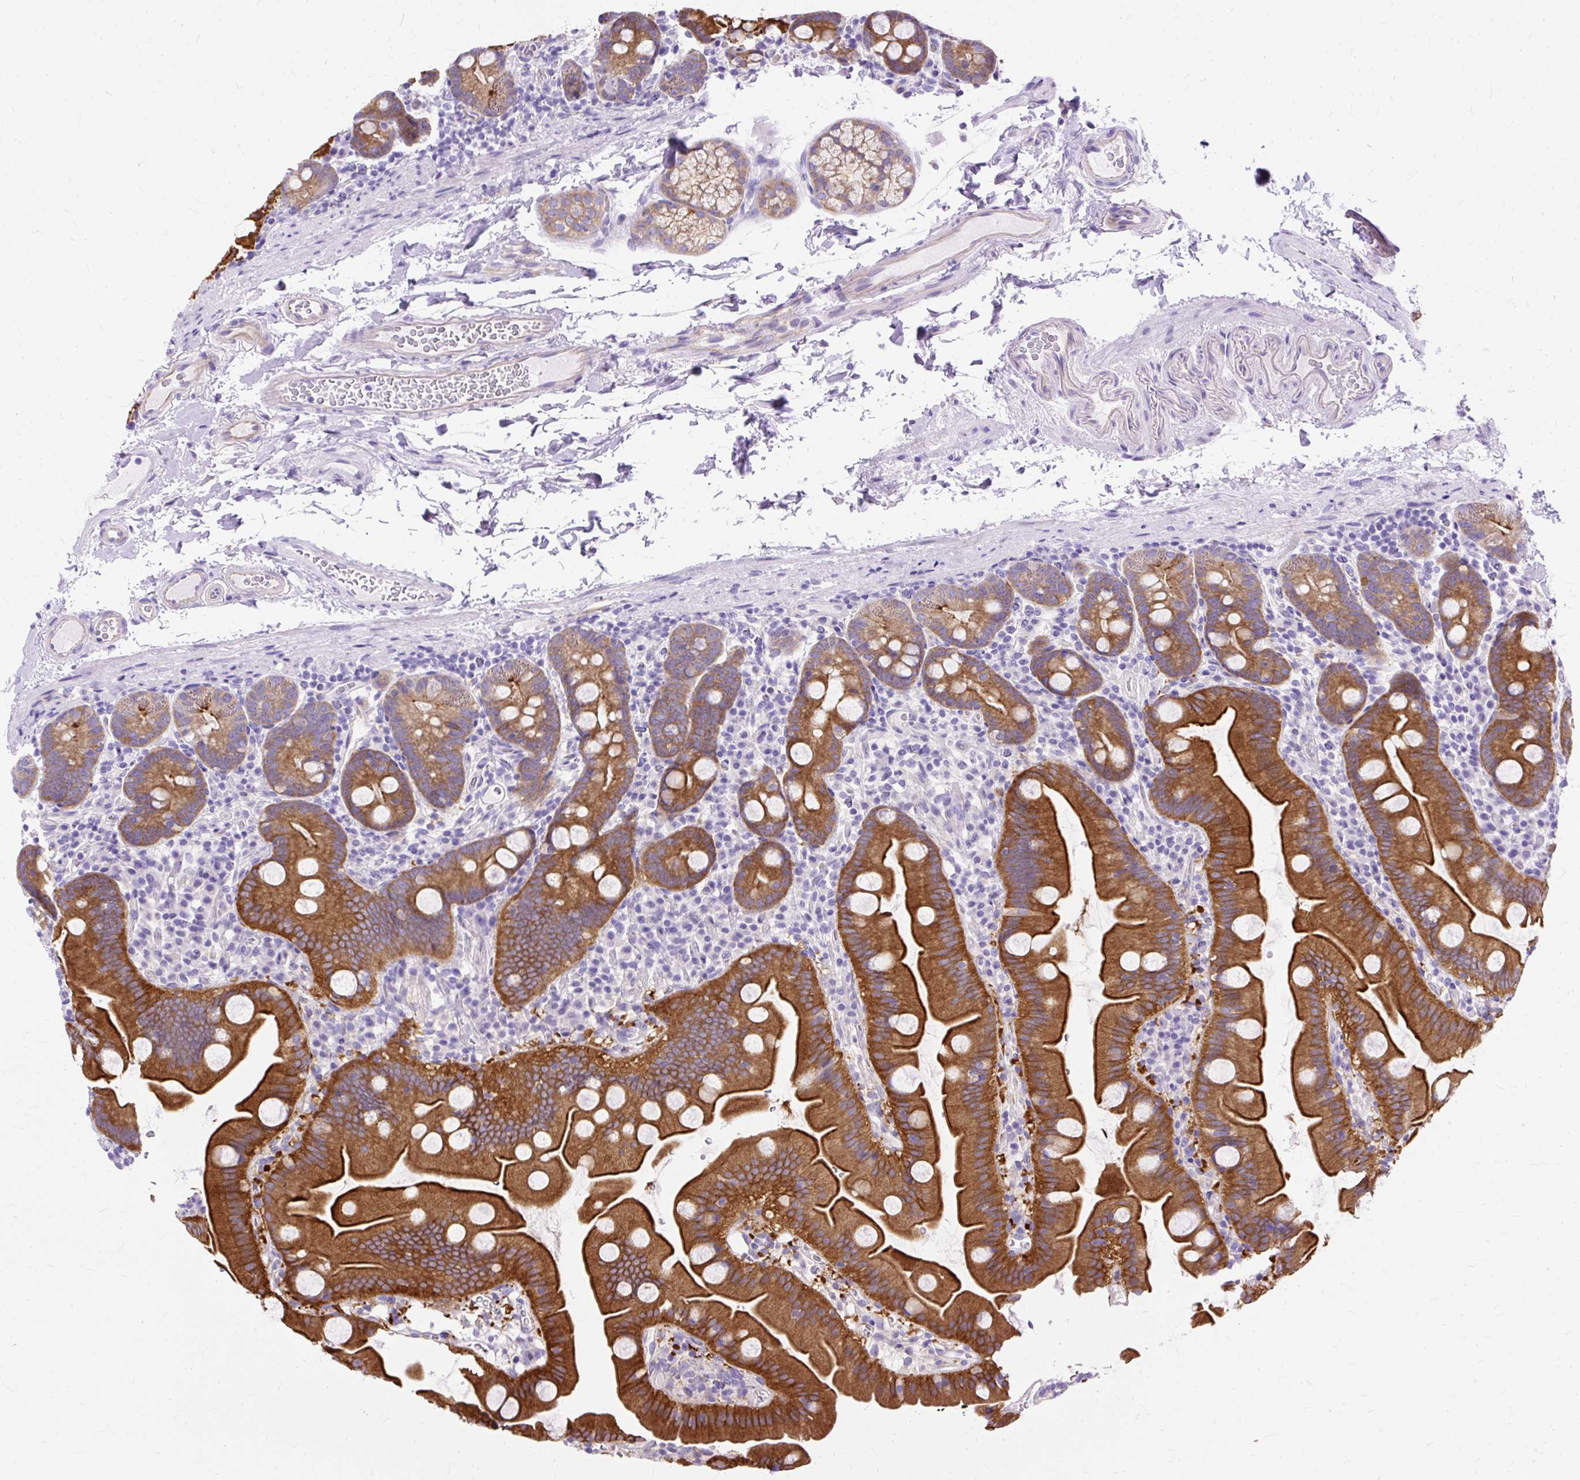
{"staining": {"intensity": "strong", "quantity": ">75%", "location": "cytoplasmic/membranous"}, "tissue": "small intestine", "cell_type": "Glandular cells", "image_type": "normal", "snomed": [{"axis": "morphology", "description": "Normal tissue, NOS"}, {"axis": "topography", "description": "Small intestine"}], "caption": "DAB (3,3'-diaminobenzidine) immunohistochemical staining of normal small intestine shows strong cytoplasmic/membranous protein expression in about >75% of glandular cells.", "gene": "MYO6", "patient": {"sex": "female", "age": 68}}